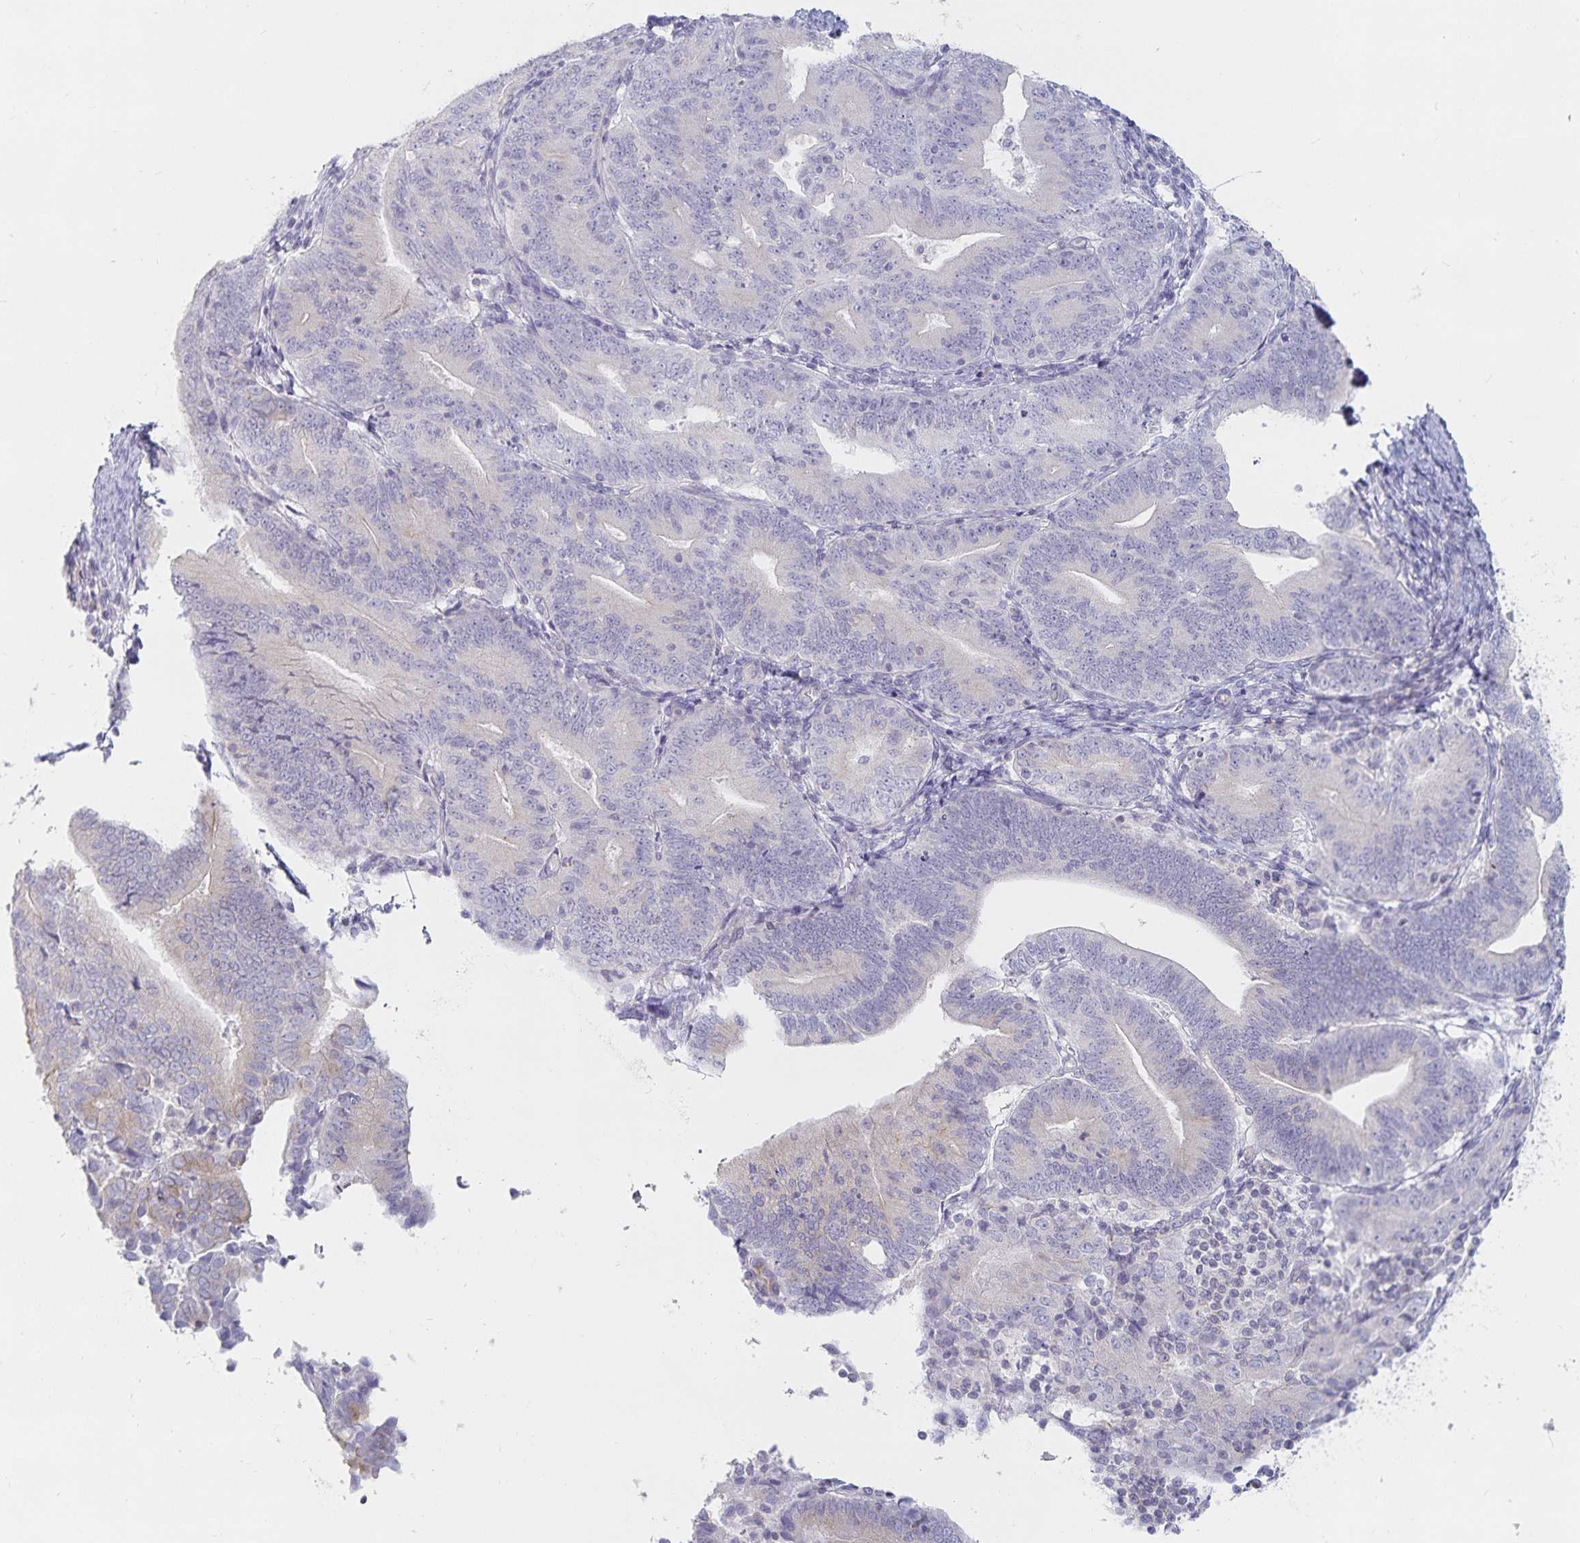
{"staining": {"intensity": "negative", "quantity": "none", "location": "none"}, "tissue": "endometrial cancer", "cell_type": "Tumor cells", "image_type": "cancer", "snomed": [{"axis": "morphology", "description": "Adenocarcinoma, NOS"}, {"axis": "topography", "description": "Endometrium"}], "caption": "Adenocarcinoma (endometrial) was stained to show a protein in brown. There is no significant expression in tumor cells. The staining is performed using DAB brown chromogen with nuclei counter-stained in using hematoxylin.", "gene": "SFTPA1", "patient": {"sex": "female", "age": 70}}